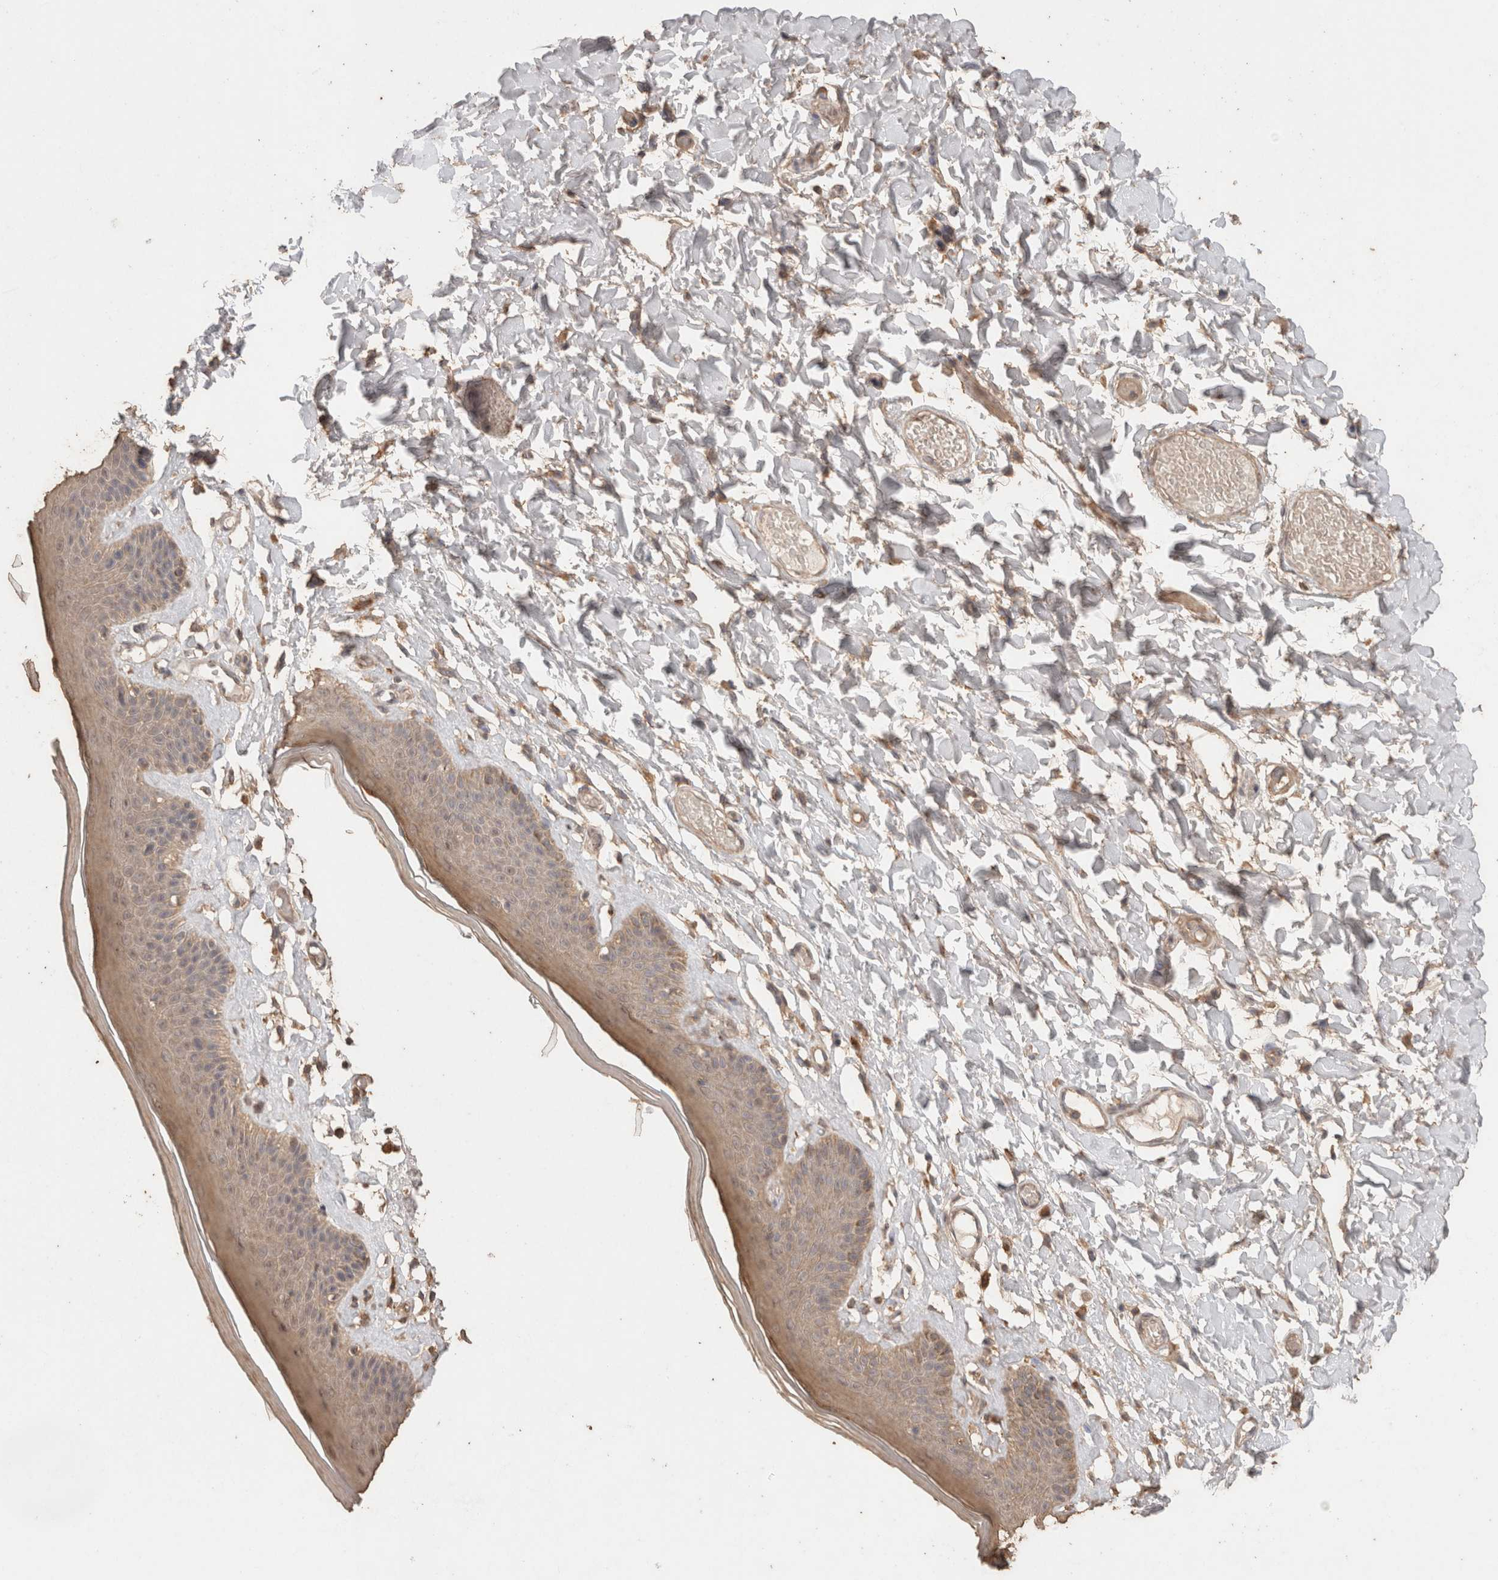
{"staining": {"intensity": "weak", "quantity": "25%-75%", "location": "cytoplasmic/membranous"}, "tissue": "skin", "cell_type": "Epidermal cells", "image_type": "normal", "snomed": [{"axis": "morphology", "description": "Normal tissue, NOS"}, {"axis": "topography", "description": "Vulva"}], "caption": "Weak cytoplasmic/membranous expression for a protein is present in about 25%-75% of epidermal cells of normal skin using immunohistochemistry (IHC).", "gene": "CX3CL1", "patient": {"sex": "female", "age": 73}}